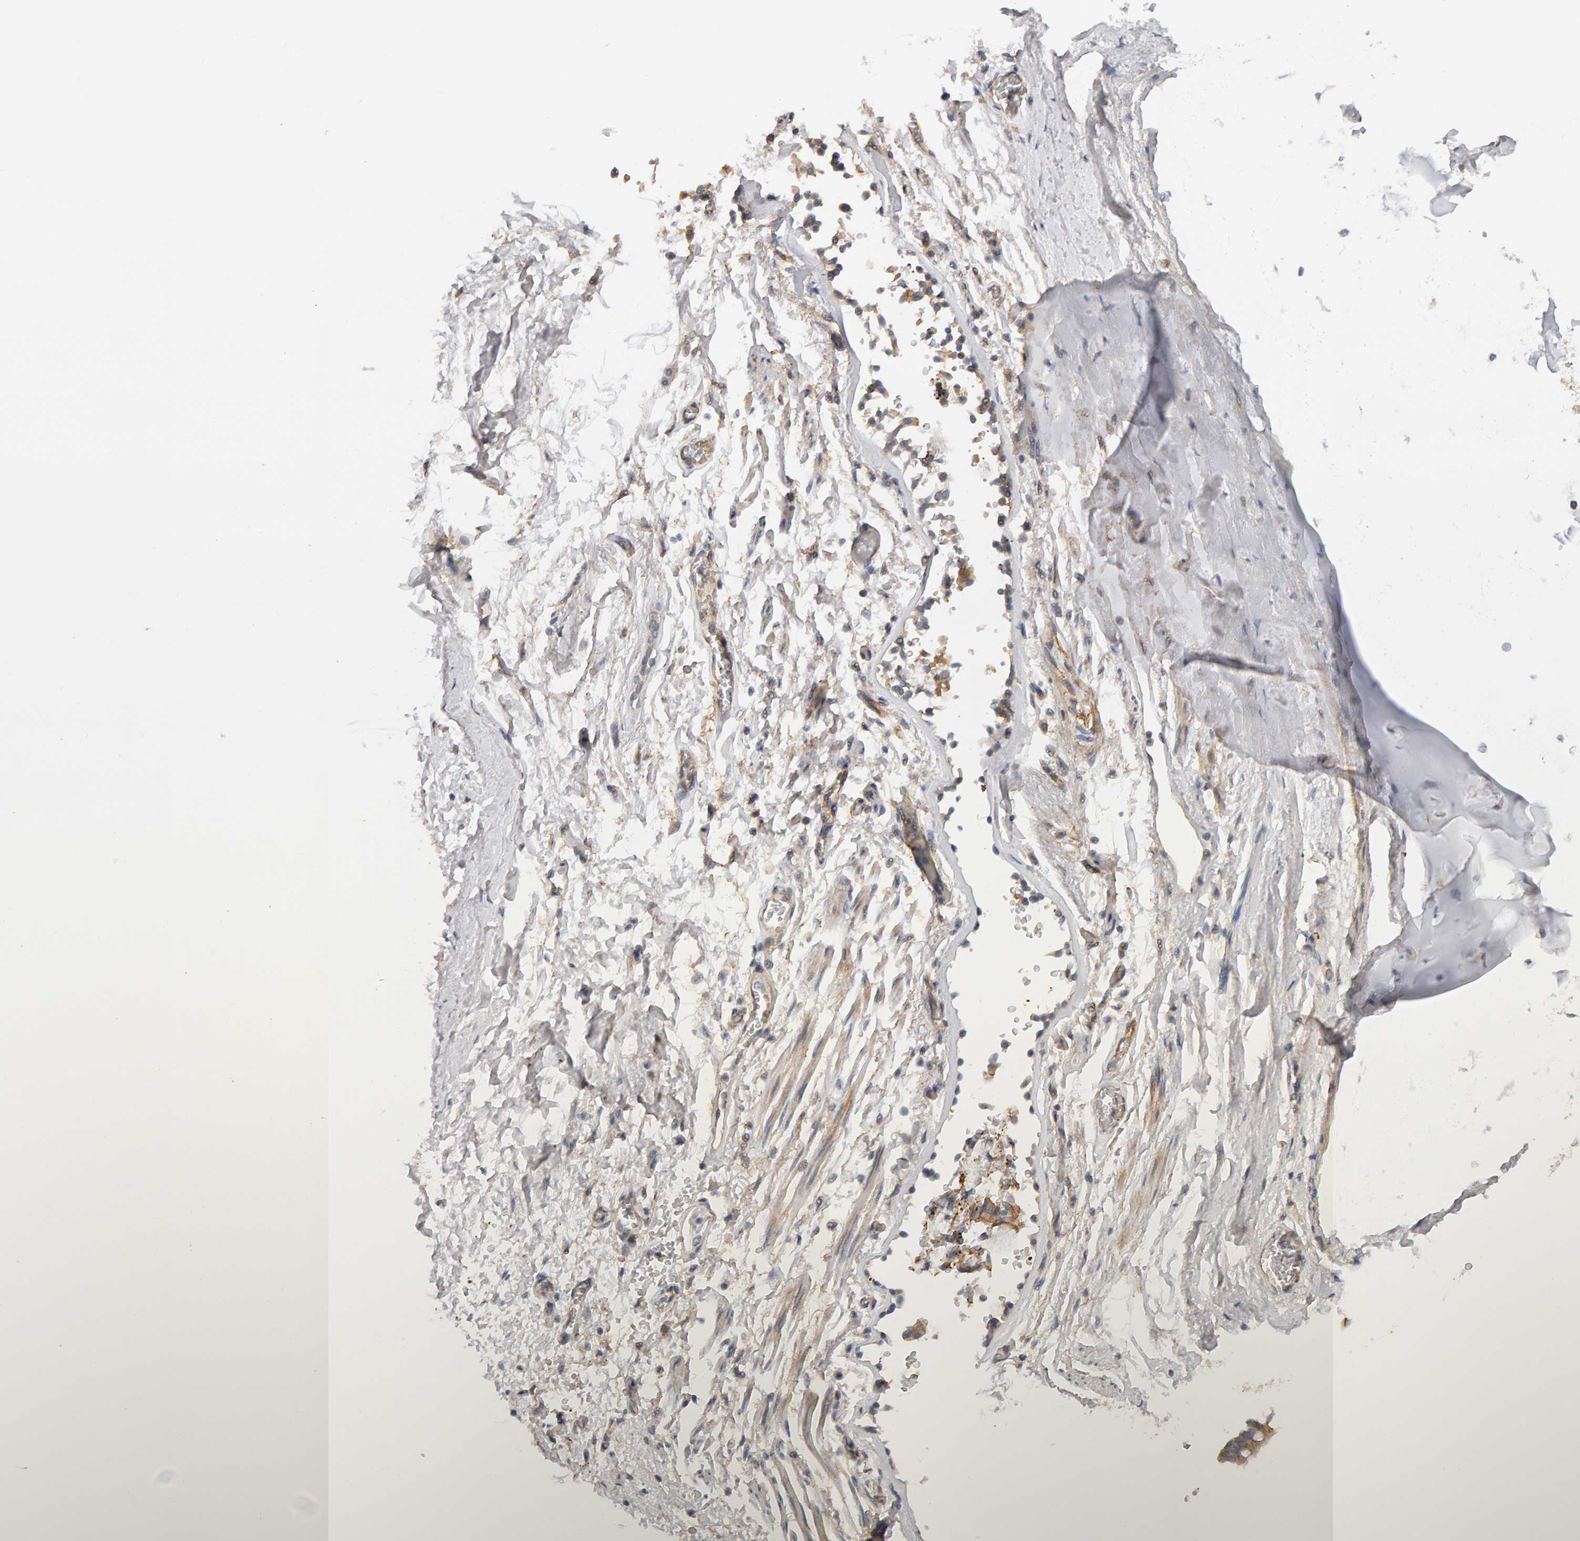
{"staining": {"intensity": "weak", "quantity": "25%-75%", "location": "cytoplasmic/membranous"}, "tissue": "adipose tissue", "cell_type": "Adipocytes", "image_type": "normal", "snomed": [{"axis": "morphology", "description": "Normal tissue, NOS"}, {"axis": "topography", "description": "Cartilage tissue"}, {"axis": "topography", "description": "Lung"}], "caption": "Brown immunohistochemical staining in benign human adipose tissue demonstrates weak cytoplasmic/membranous expression in approximately 25%-75% of adipocytes. (Stains: DAB (3,3'-diaminobenzidine) in brown, nuclei in blue, Microscopy: brightfield microscopy at high magnification).", "gene": "PPP1R16A", "patient": {"sex": "female", "age": 77}}